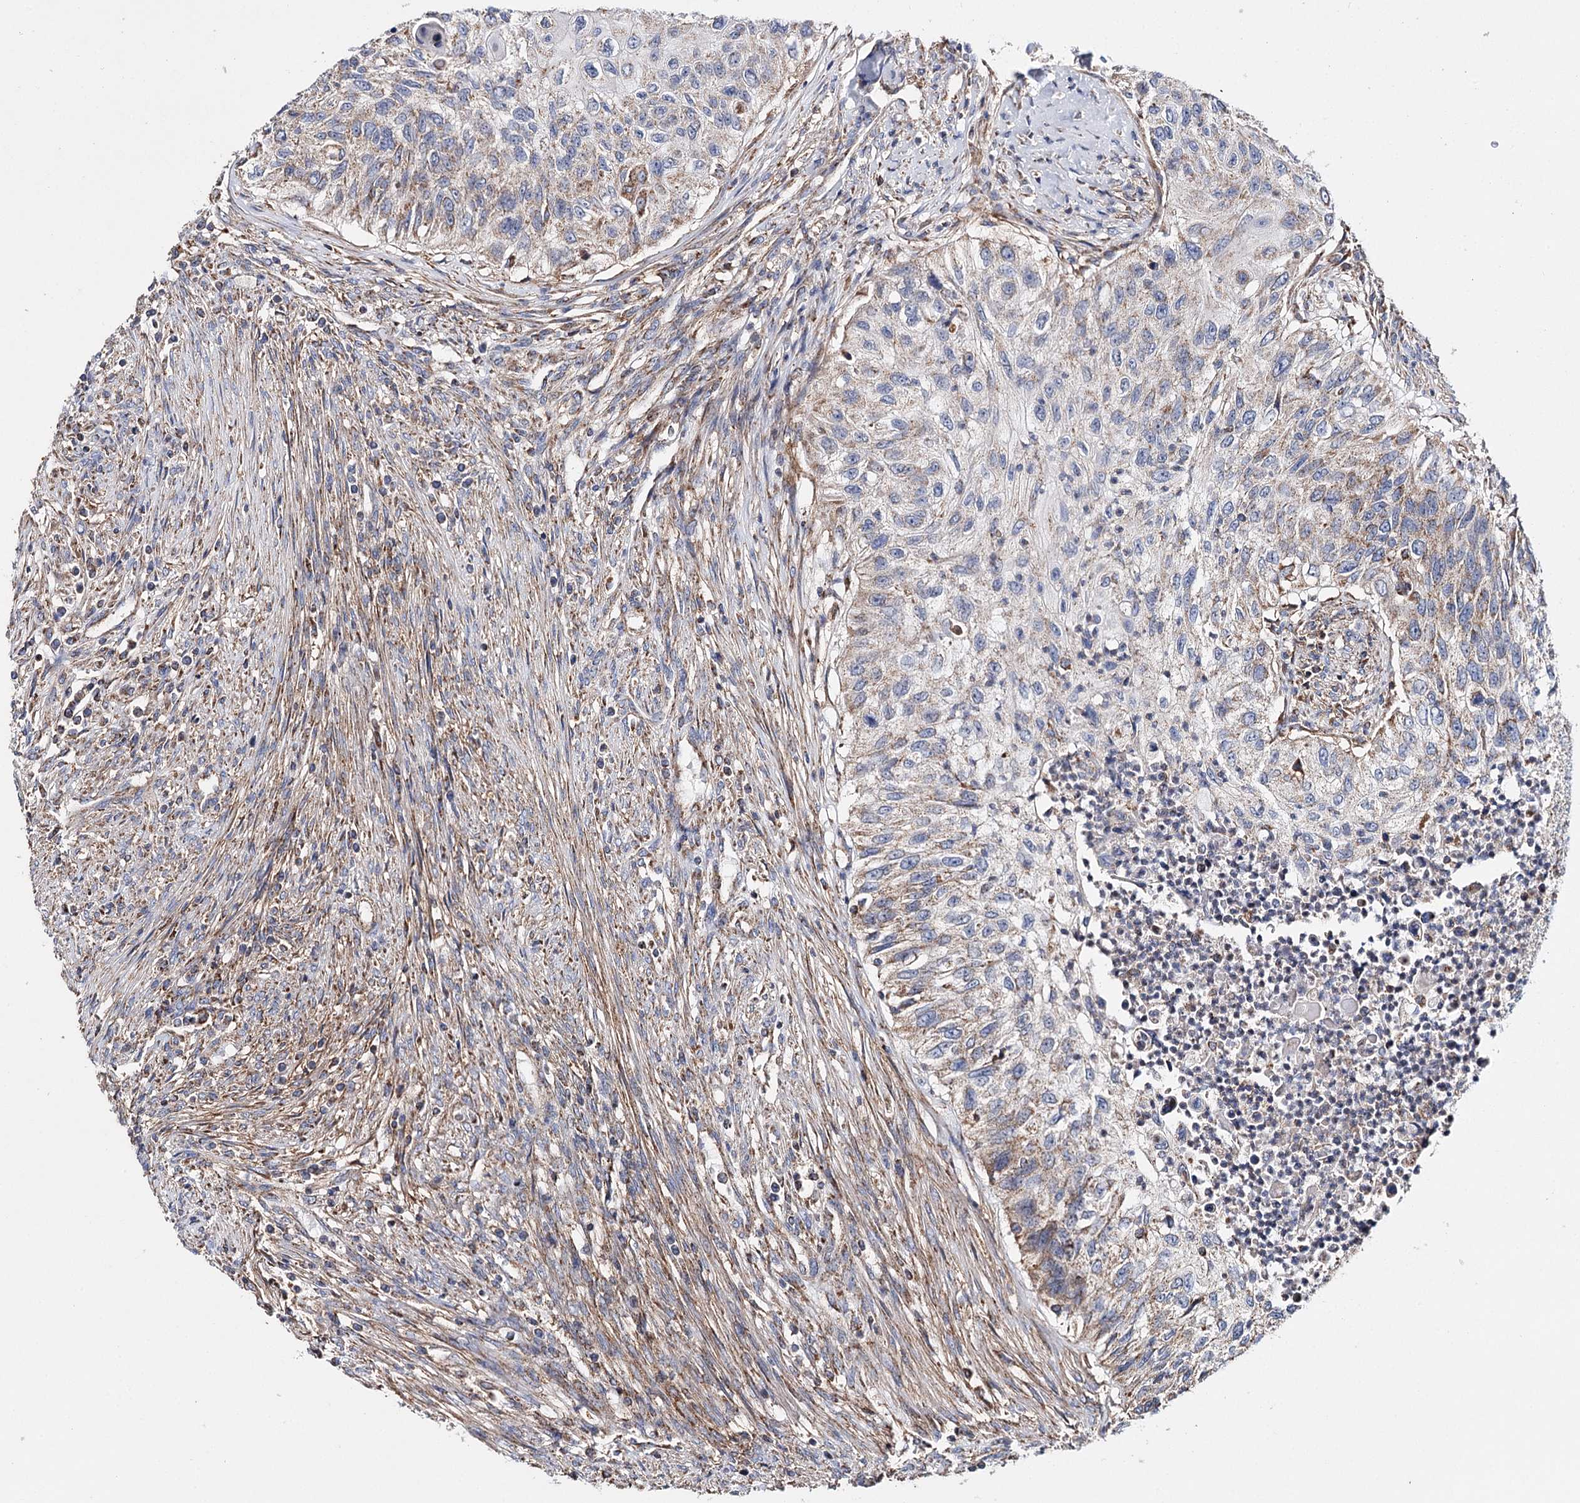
{"staining": {"intensity": "weak", "quantity": ">75%", "location": "cytoplasmic/membranous"}, "tissue": "urothelial cancer", "cell_type": "Tumor cells", "image_type": "cancer", "snomed": [{"axis": "morphology", "description": "Urothelial carcinoma, High grade"}, {"axis": "topography", "description": "Urinary bladder"}], "caption": "Urothelial carcinoma (high-grade) stained with a protein marker displays weak staining in tumor cells.", "gene": "CFAP46", "patient": {"sex": "female", "age": 60}}